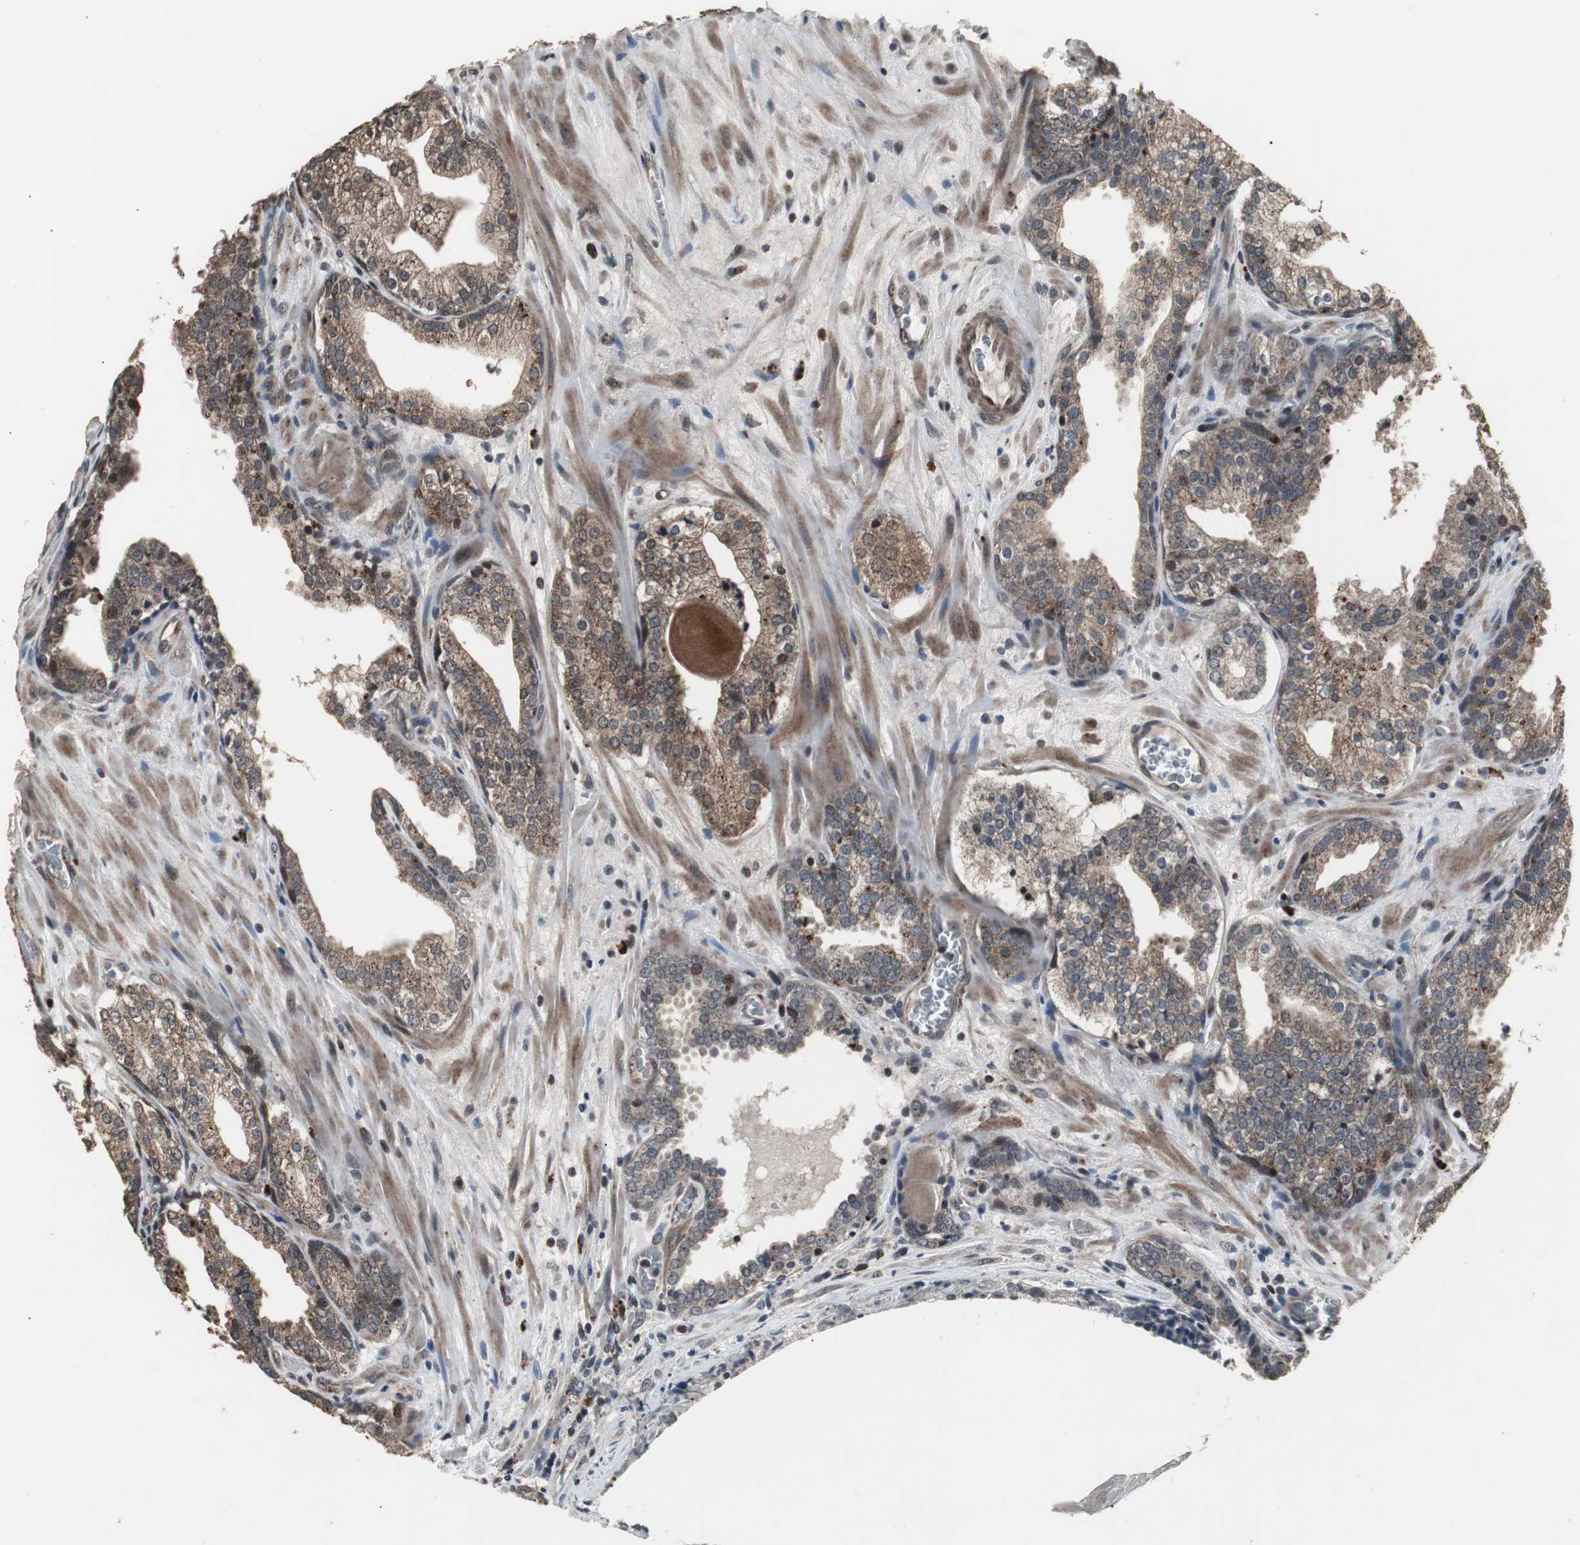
{"staining": {"intensity": "moderate", "quantity": ">75%", "location": "cytoplasmic/membranous"}, "tissue": "prostate cancer", "cell_type": "Tumor cells", "image_type": "cancer", "snomed": [{"axis": "morphology", "description": "Adenocarcinoma, Medium grade"}, {"axis": "topography", "description": "Prostate"}], "caption": "The immunohistochemical stain labels moderate cytoplasmic/membranous staining in tumor cells of adenocarcinoma (medium-grade) (prostate) tissue.", "gene": "MRPL40", "patient": {"sex": "male", "age": 72}}